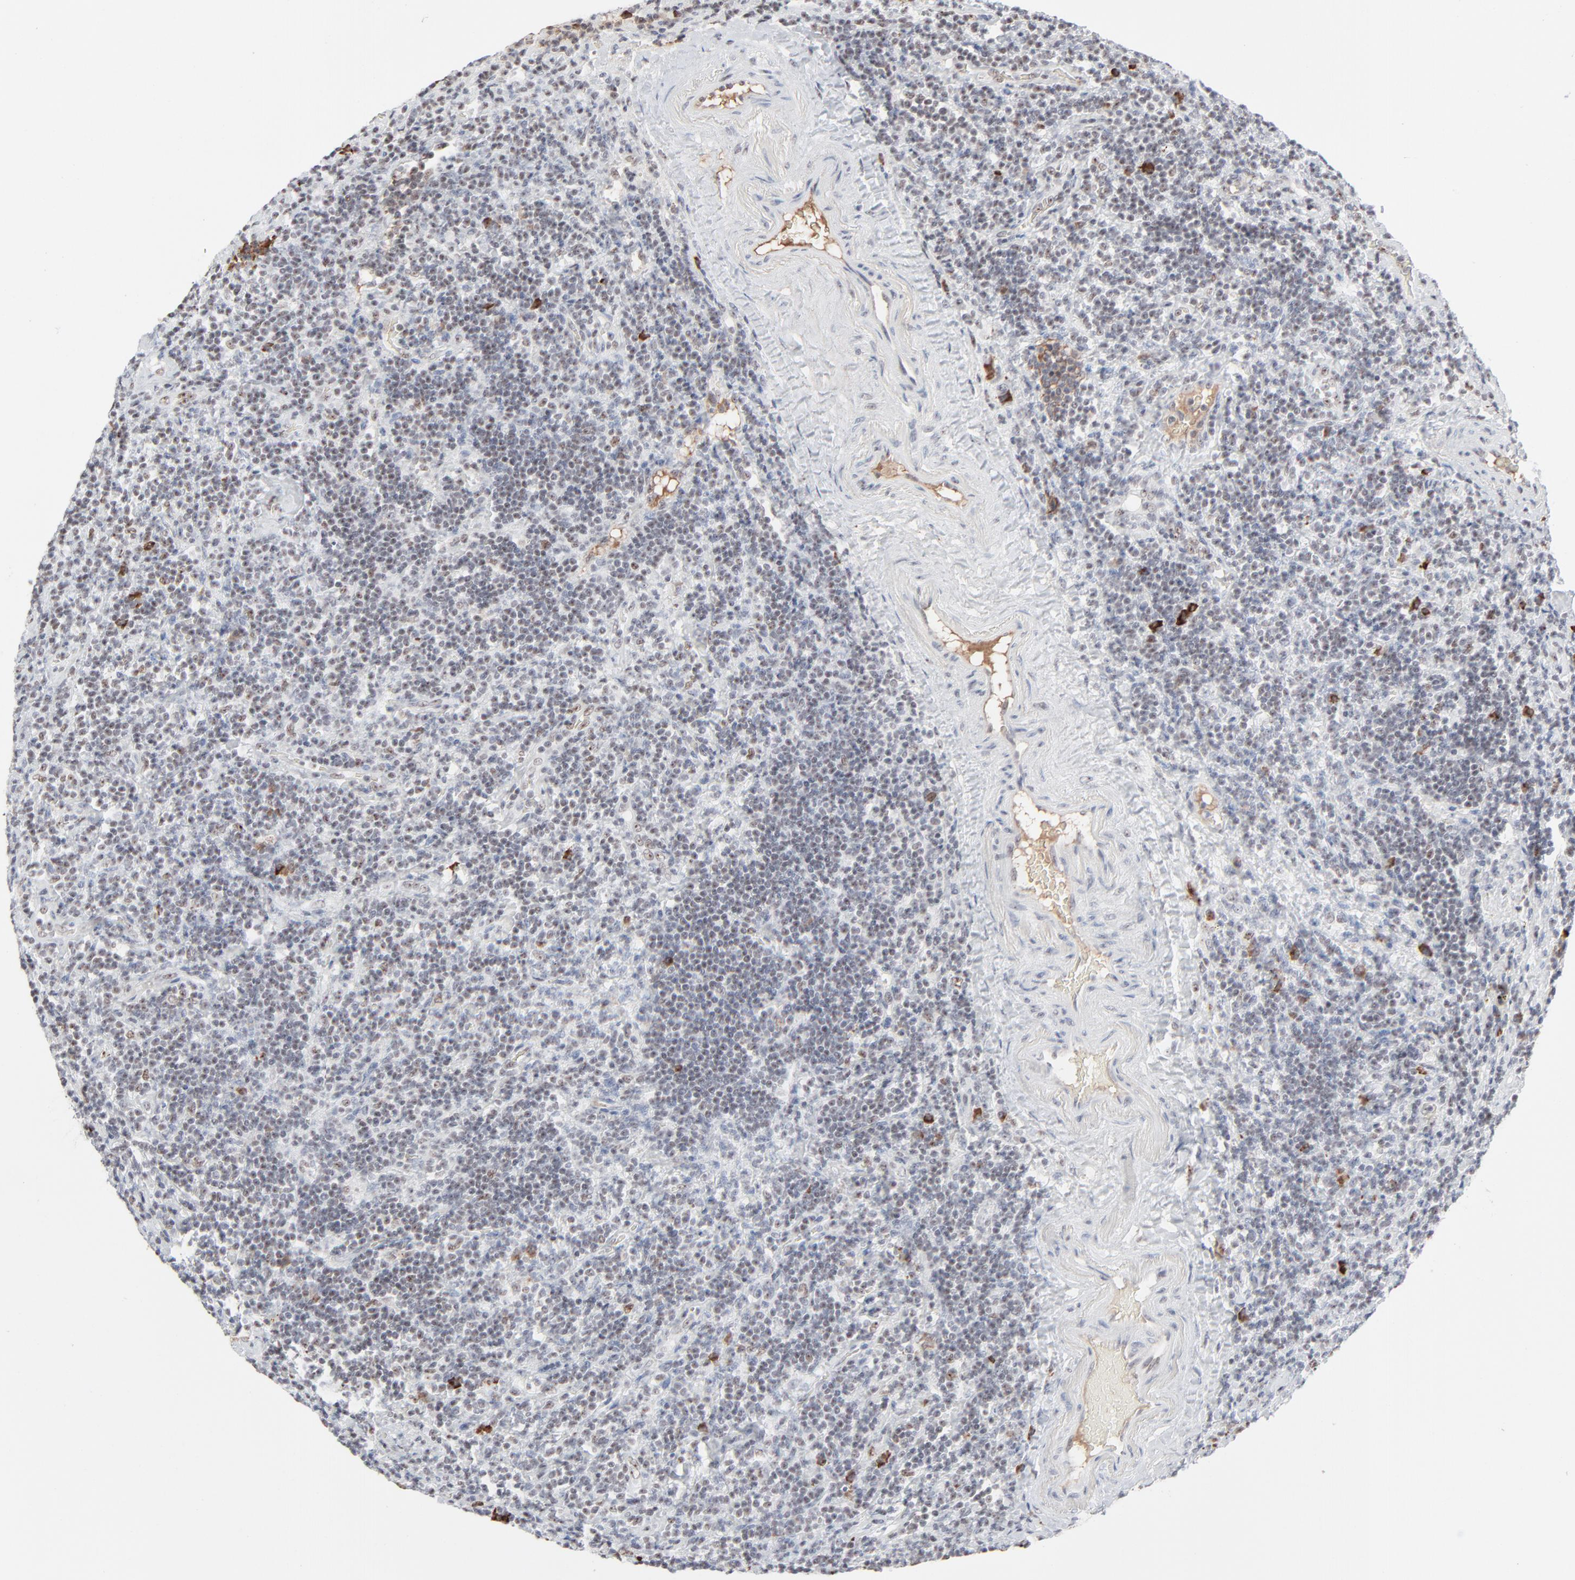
{"staining": {"intensity": "weak", "quantity": "<25%", "location": "nuclear"}, "tissue": "lymphoma", "cell_type": "Tumor cells", "image_type": "cancer", "snomed": [{"axis": "morphology", "description": "Malignant lymphoma, non-Hodgkin's type, Low grade"}, {"axis": "topography", "description": "Lymph node"}], "caption": "Immunohistochemical staining of human malignant lymphoma, non-Hodgkin's type (low-grade) reveals no significant positivity in tumor cells.", "gene": "MPHOSPH6", "patient": {"sex": "male", "age": 70}}